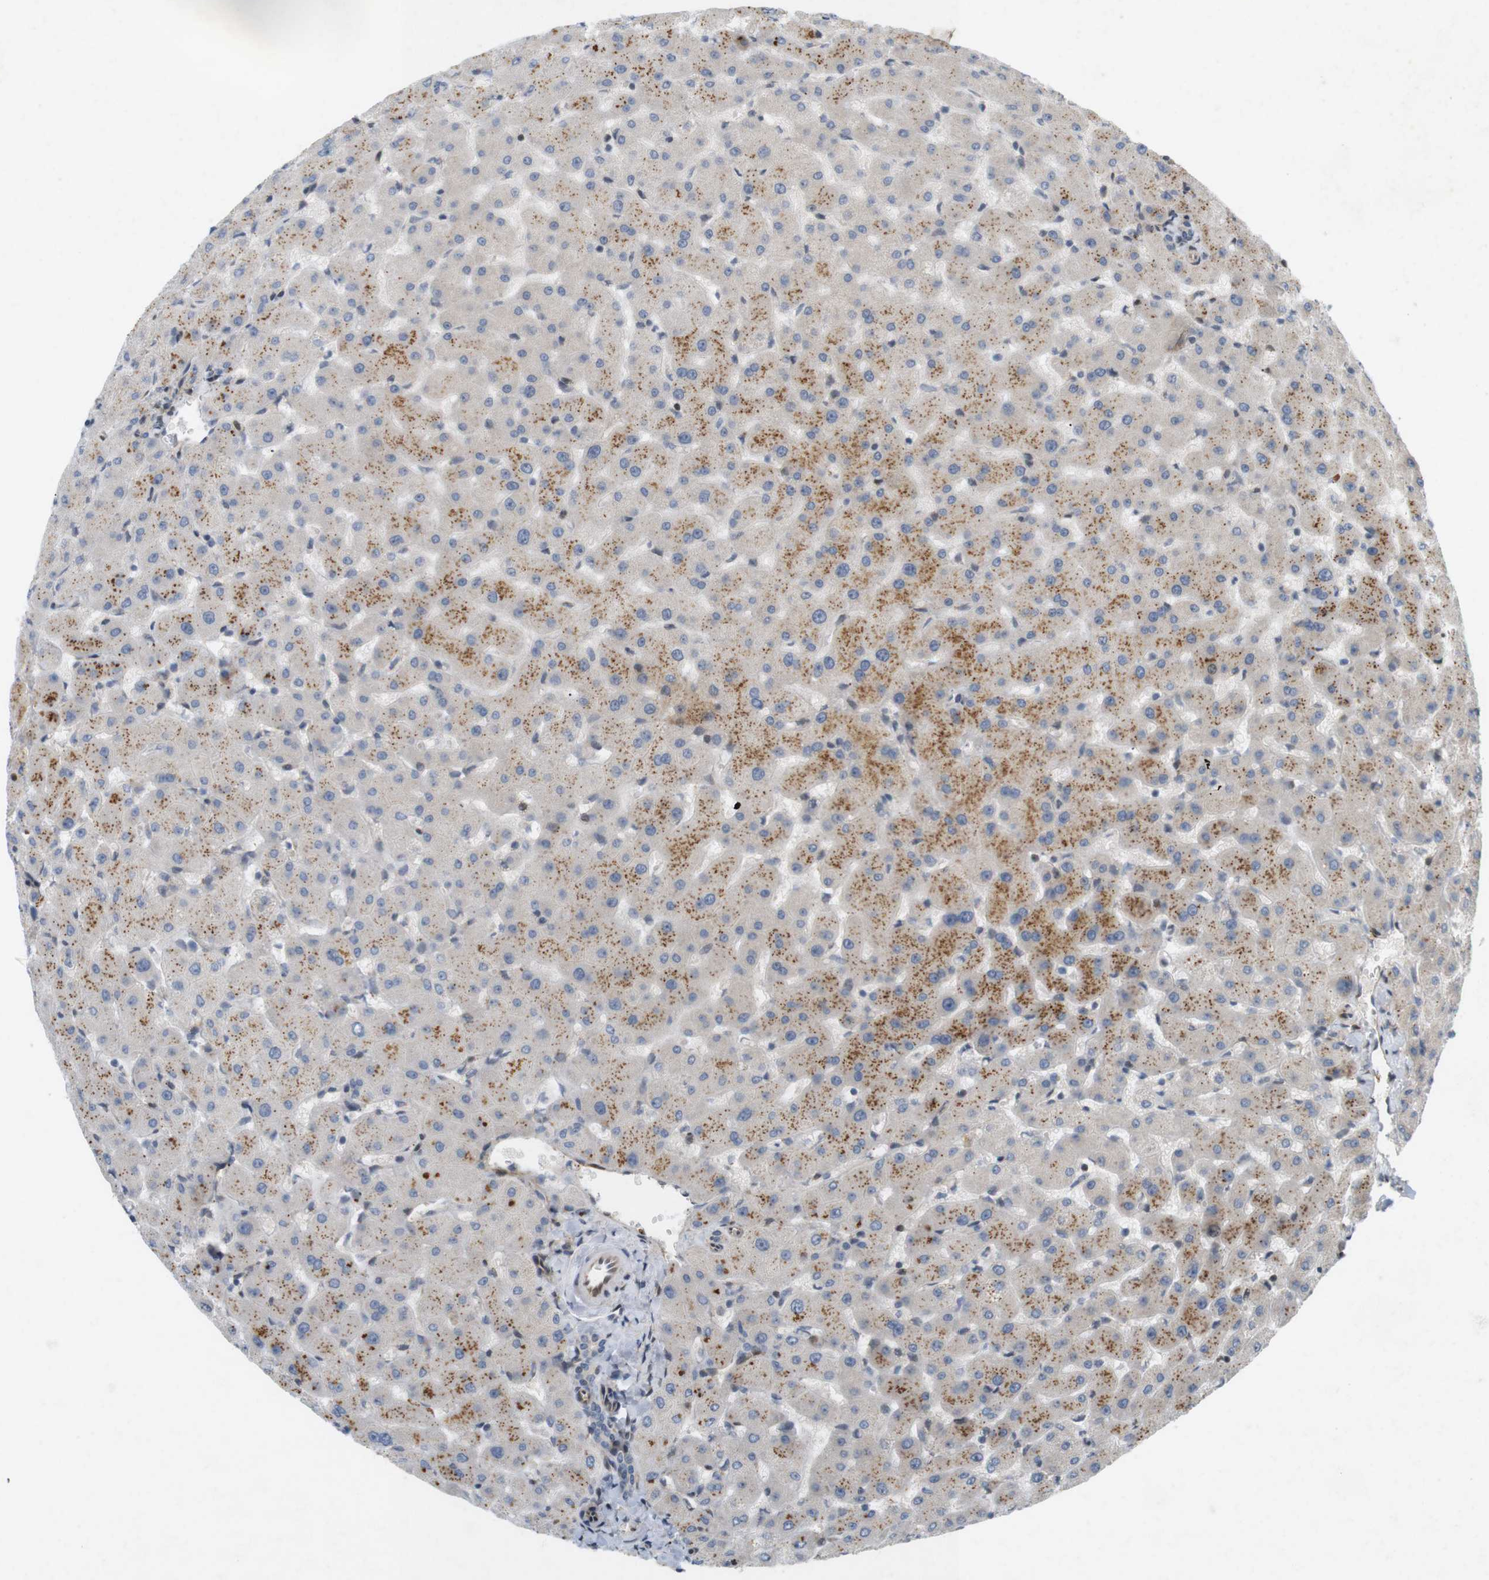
{"staining": {"intensity": "negative", "quantity": "none", "location": "none"}, "tissue": "liver", "cell_type": "Cholangiocytes", "image_type": "normal", "snomed": [{"axis": "morphology", "description": "Normal tissue, NOS"}, {"axis": "topography", "description": "Liver"}], "caption": "A histopathology image of liver stained for a protein shows no brown staining in cholangiocytes. The staining is performed using DAB (3,3'-diaminobenzidine) brown chromogen with nuclei counter-stained in using hematoxylin.", "gene": "PPP1R14A", "patient": {"sex": "female", "age": 63}}